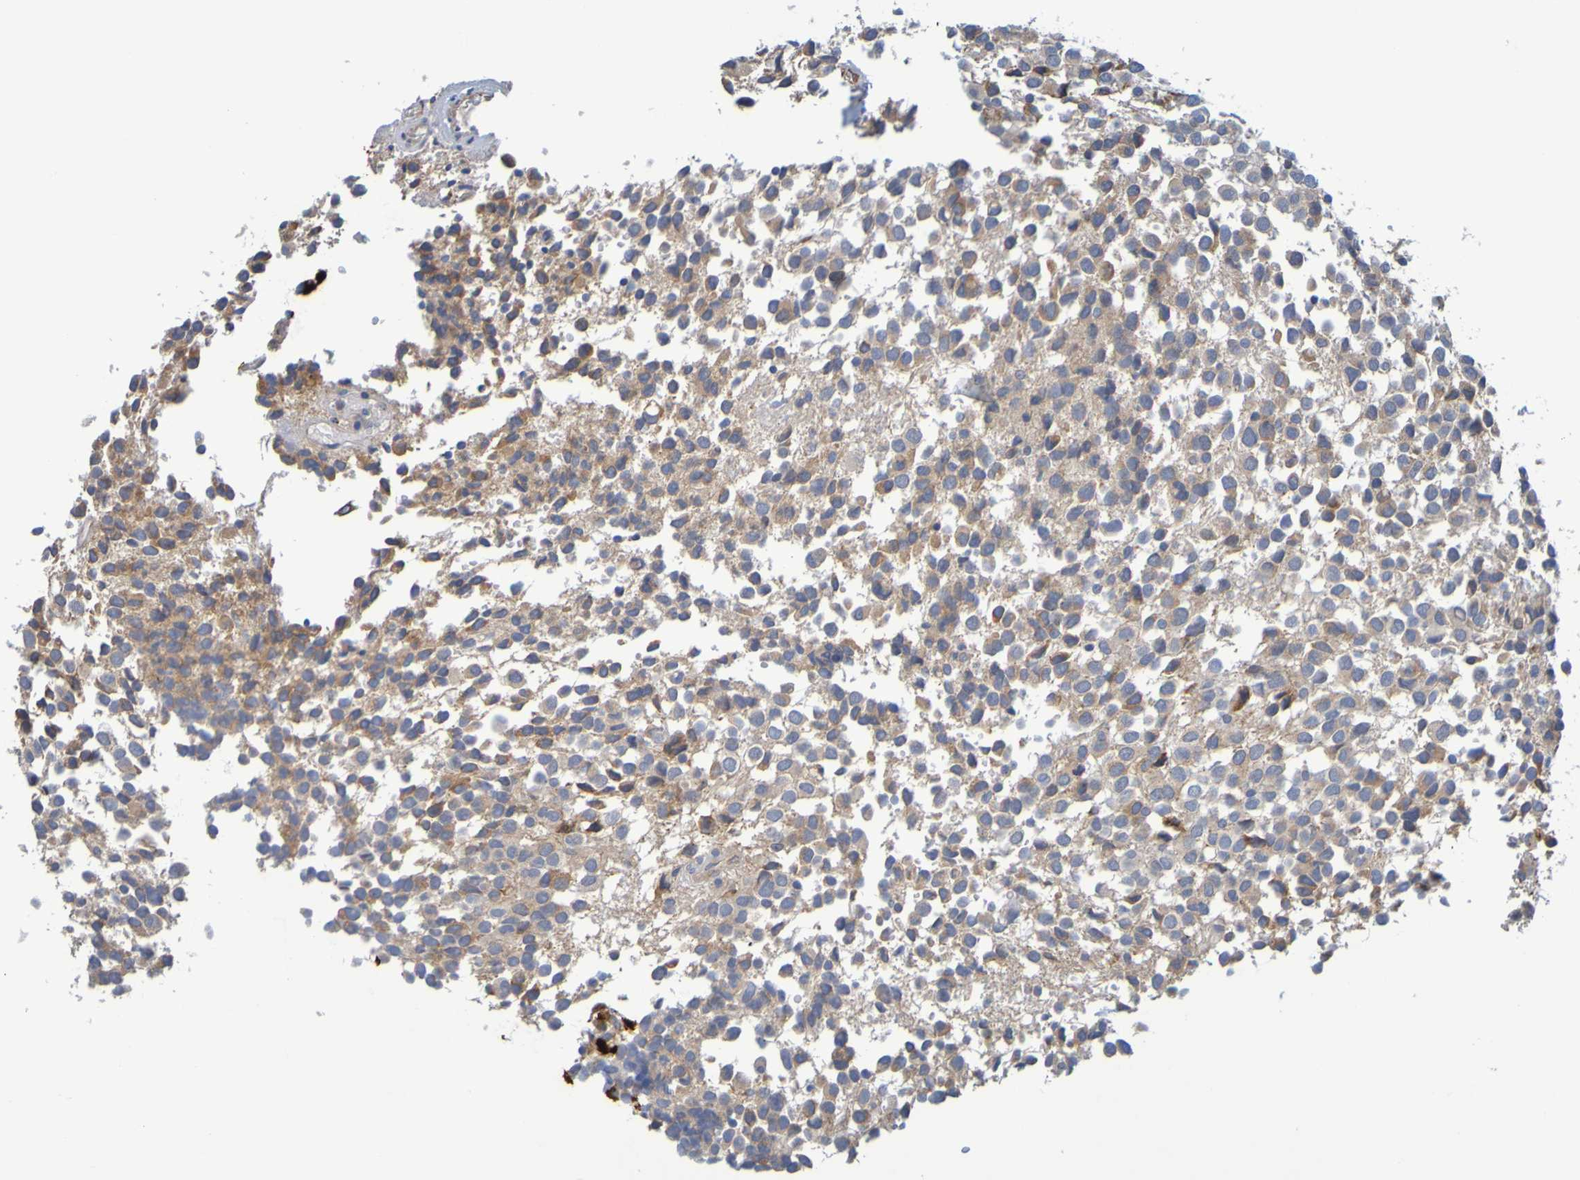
{"staining": {"intensity": "moderate", "quantity": "25%-75%", "location": "cytoplasmic/membranous"}, "tissue": "glioma", "cell_type": "Tumor cells", "image_type": "cancer", "snomed": [{"axis": "morphology", "description": "Glioma, malignant, High grade"}, {"axis": "topography", "description": "Brain"}], "caption": "Glioma tissue displays moderate cytoplasmic/membranous positivity in approximately 25%-75% of tumor cells", "gene": "SIL1", "patient": {"sex": "male", "age": 32}}